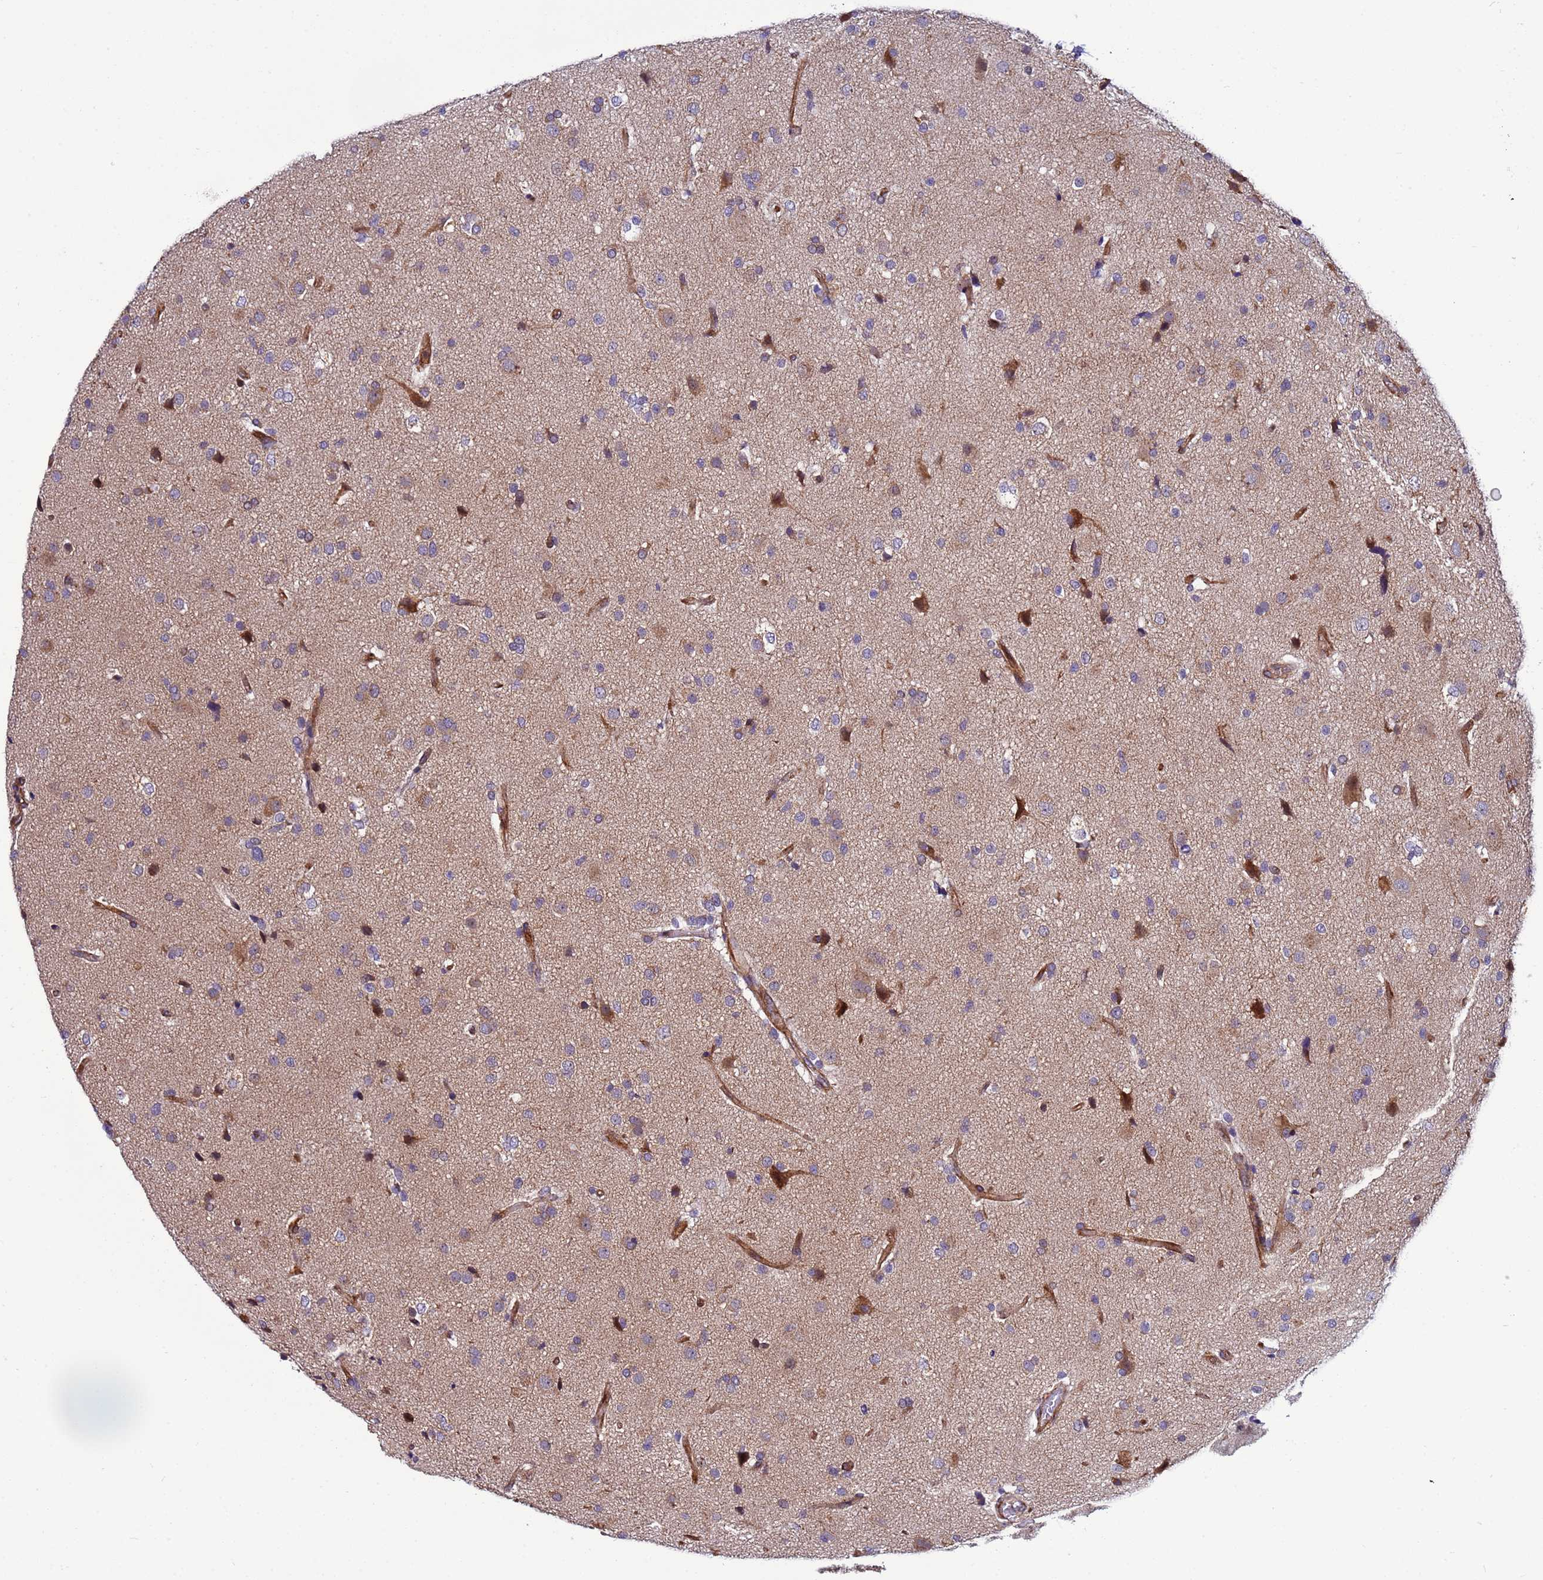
{"staining": {"intensity": "weak", "quantity": "<25%", "location": "cytoplasmic/membranous"}, "tissue": "glioma", "cell_type": "Tumor cells", "image_type": "cancer", "snomed": [{"axis": "morphology", "description": "Glioma, malignant, High grade"}, {"axis": "topography", "description": "Brain"}], "caption": "A high-resolution photomicrograph shows IHC staining of malignant glioma (high-grade), which displays no significant positivity in tumor cells.", "gene": "MCRIP1", "patient": {"sex": "male", "age": 33}}